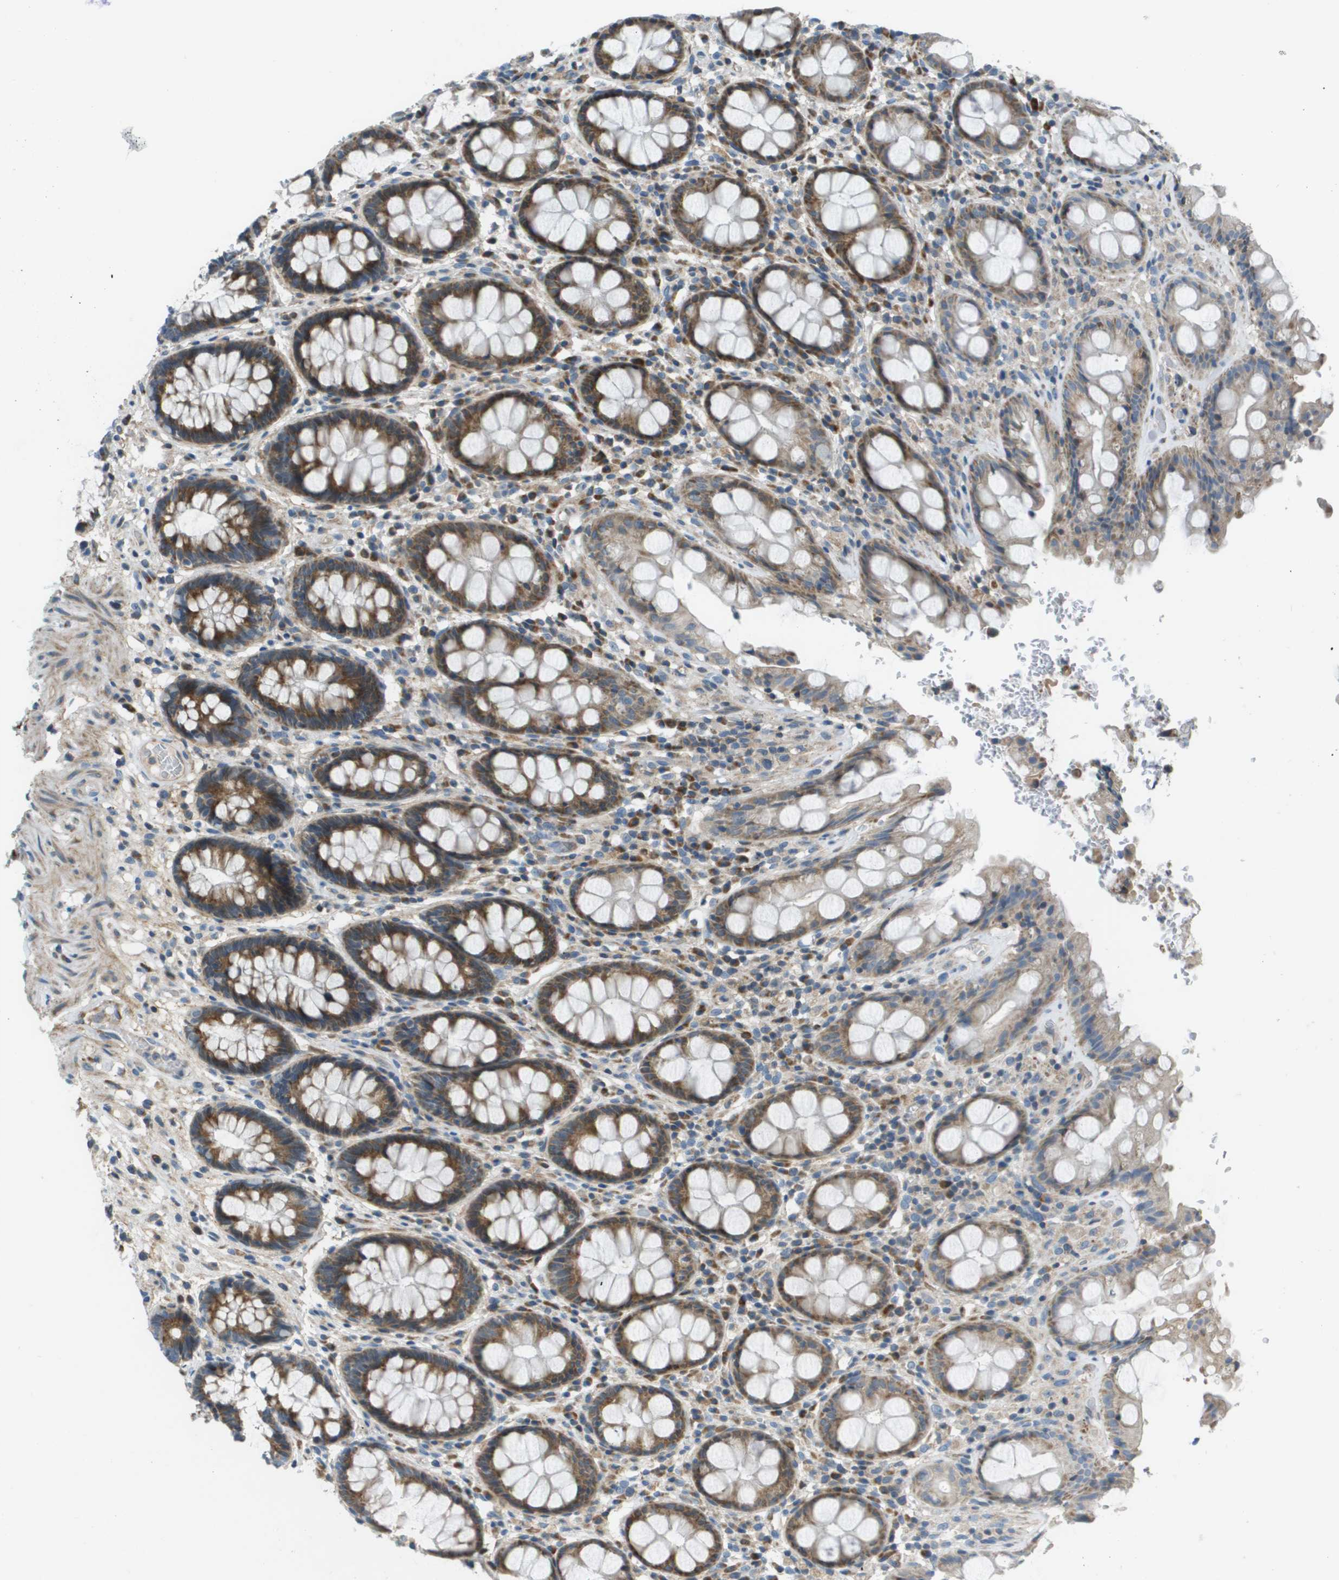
{"staining": {"intensity": "moderate", "quantity": ">75%", "location": "cytoplasmic/membranous"}, "tissue": "rectum", "cell_type": "Glandular cells", "image_type": "normal", "snomed": [{"axis": "morphology", "description": "Normal tissue, NOS"}, {"axis": "topography", "description": "Rectum"}], "caption": "Immunohistochemistry of benign rectum displays medium levels of moderate cytoplasmic/membranous expression in approximately >75% of glandular cells.", "gene": "GALNT6", "patient": {"sex": "male", "age": 64}}